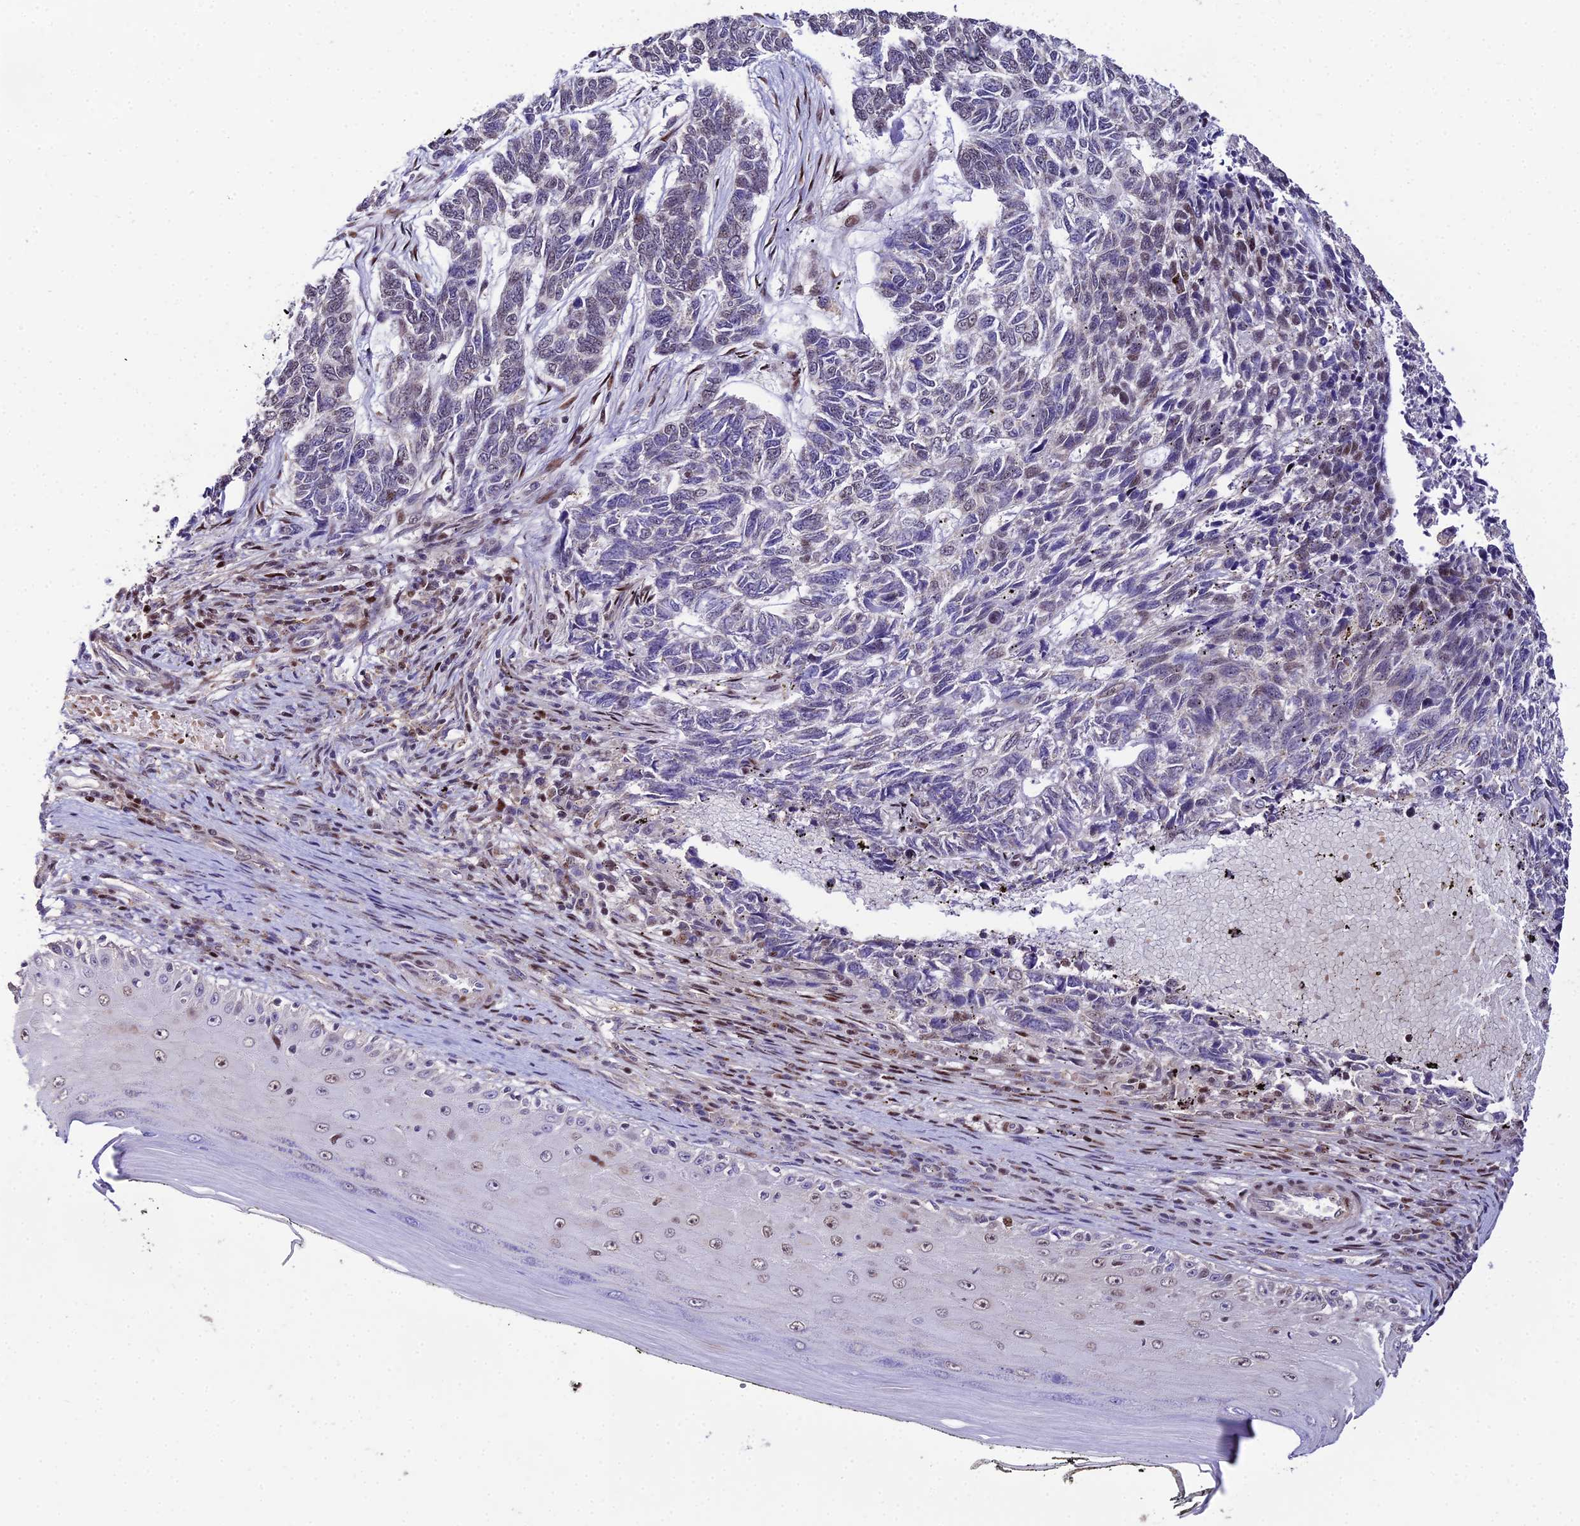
{"staining": {"intensity": "negative", "quantity": "none", "location": "none"}, "tissue": "skin cancer", "cell_type": "Tumor cells", "image_type": "cancer", "snomed": [{"axis": "morphology", "description": "Basal cell carcinoma"}, {"axis": "topography", "description": "Skin"}], "caption": "Skin basal cell carcinoma stained for a protein using immunohistochemistry (IHC) shows no expression tumor cells.", "gene": "CIB3", "patient": {"sex": "female", "age": 65}}